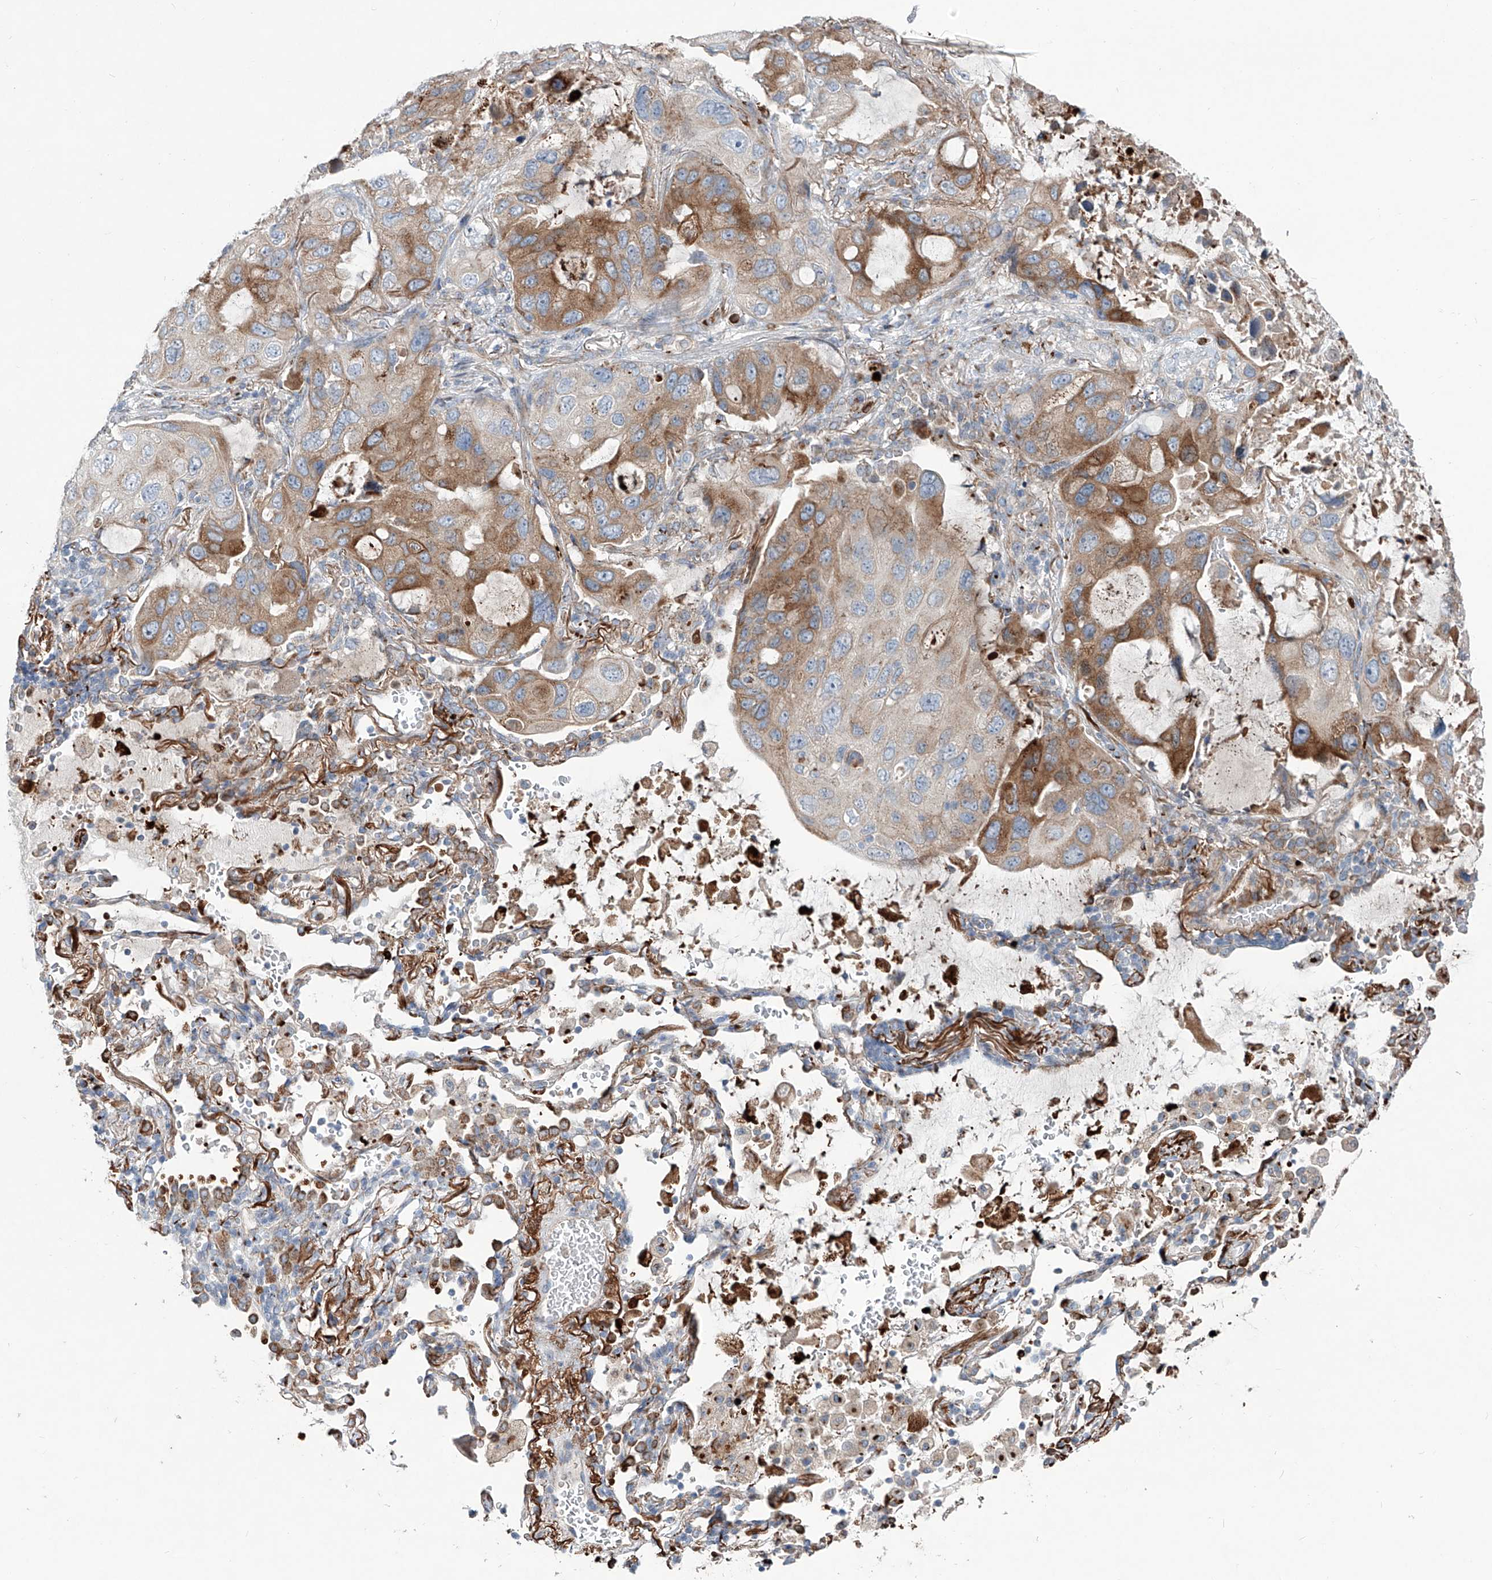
{"staining": {"intensity": "moderate", "quantity": ">75%", "location": "cytoplasmic/membranous"}, "tissue": "lung cancer", "cell_type": "Tumor cells", "image_type": "cancer", "snomed": [{"axis": "morphology", "description": "Squamous cell carcinoma, NOS"}, {"axis": "topography", "description": "Lung"}], "caption": "Immunohistochemical staining of human lung cancer (squamous cell carcinoma) displays moderate cytoplasmic/membranous protein staining in about >75% of tumor cells.", "gene": "CDH5", "patient": {"sex": "female", "age": 73}}